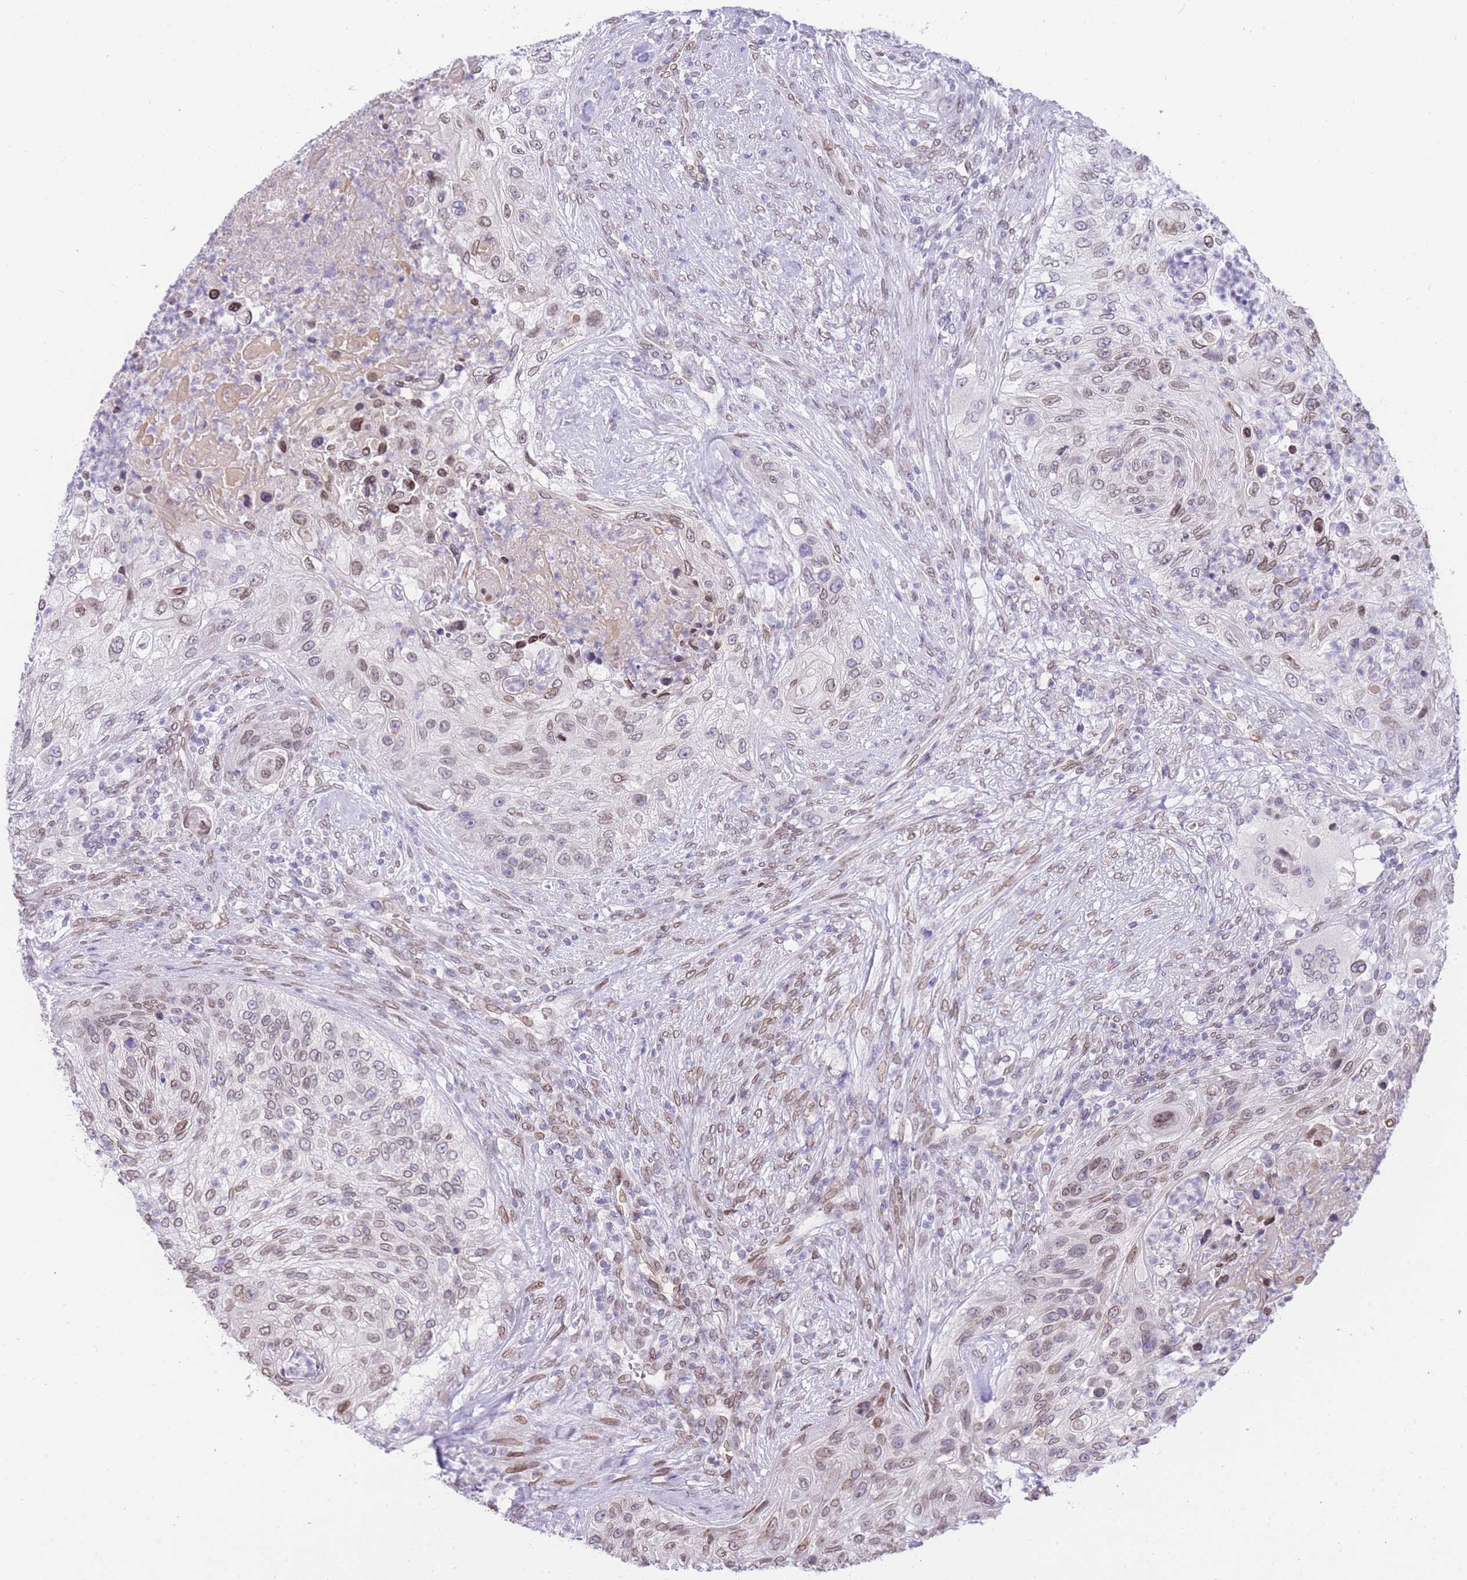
{"staining": {"intensity": "weak", "quantity": ">75%", "location": "cytoplasmic/membranous,nuclear"}, "tissue": "urothelial cancer", "cell_type": "Tumor cells", "image_type": "cancer", "snomed": [{"axis": "morphology", "description": "Urothelial carcinoma, High grade"}, {"axis": "topography", "description": "Urinary bladder"}], "caption": "Protein expression analysis of human urothelial carcinoma (high-grade) reveals weak cytoplasmic/membranous and nuclear staining in about >75% of tumor cells.", "gene": "OR10AD1", "patient": {"sex": "female", "age": 60}}